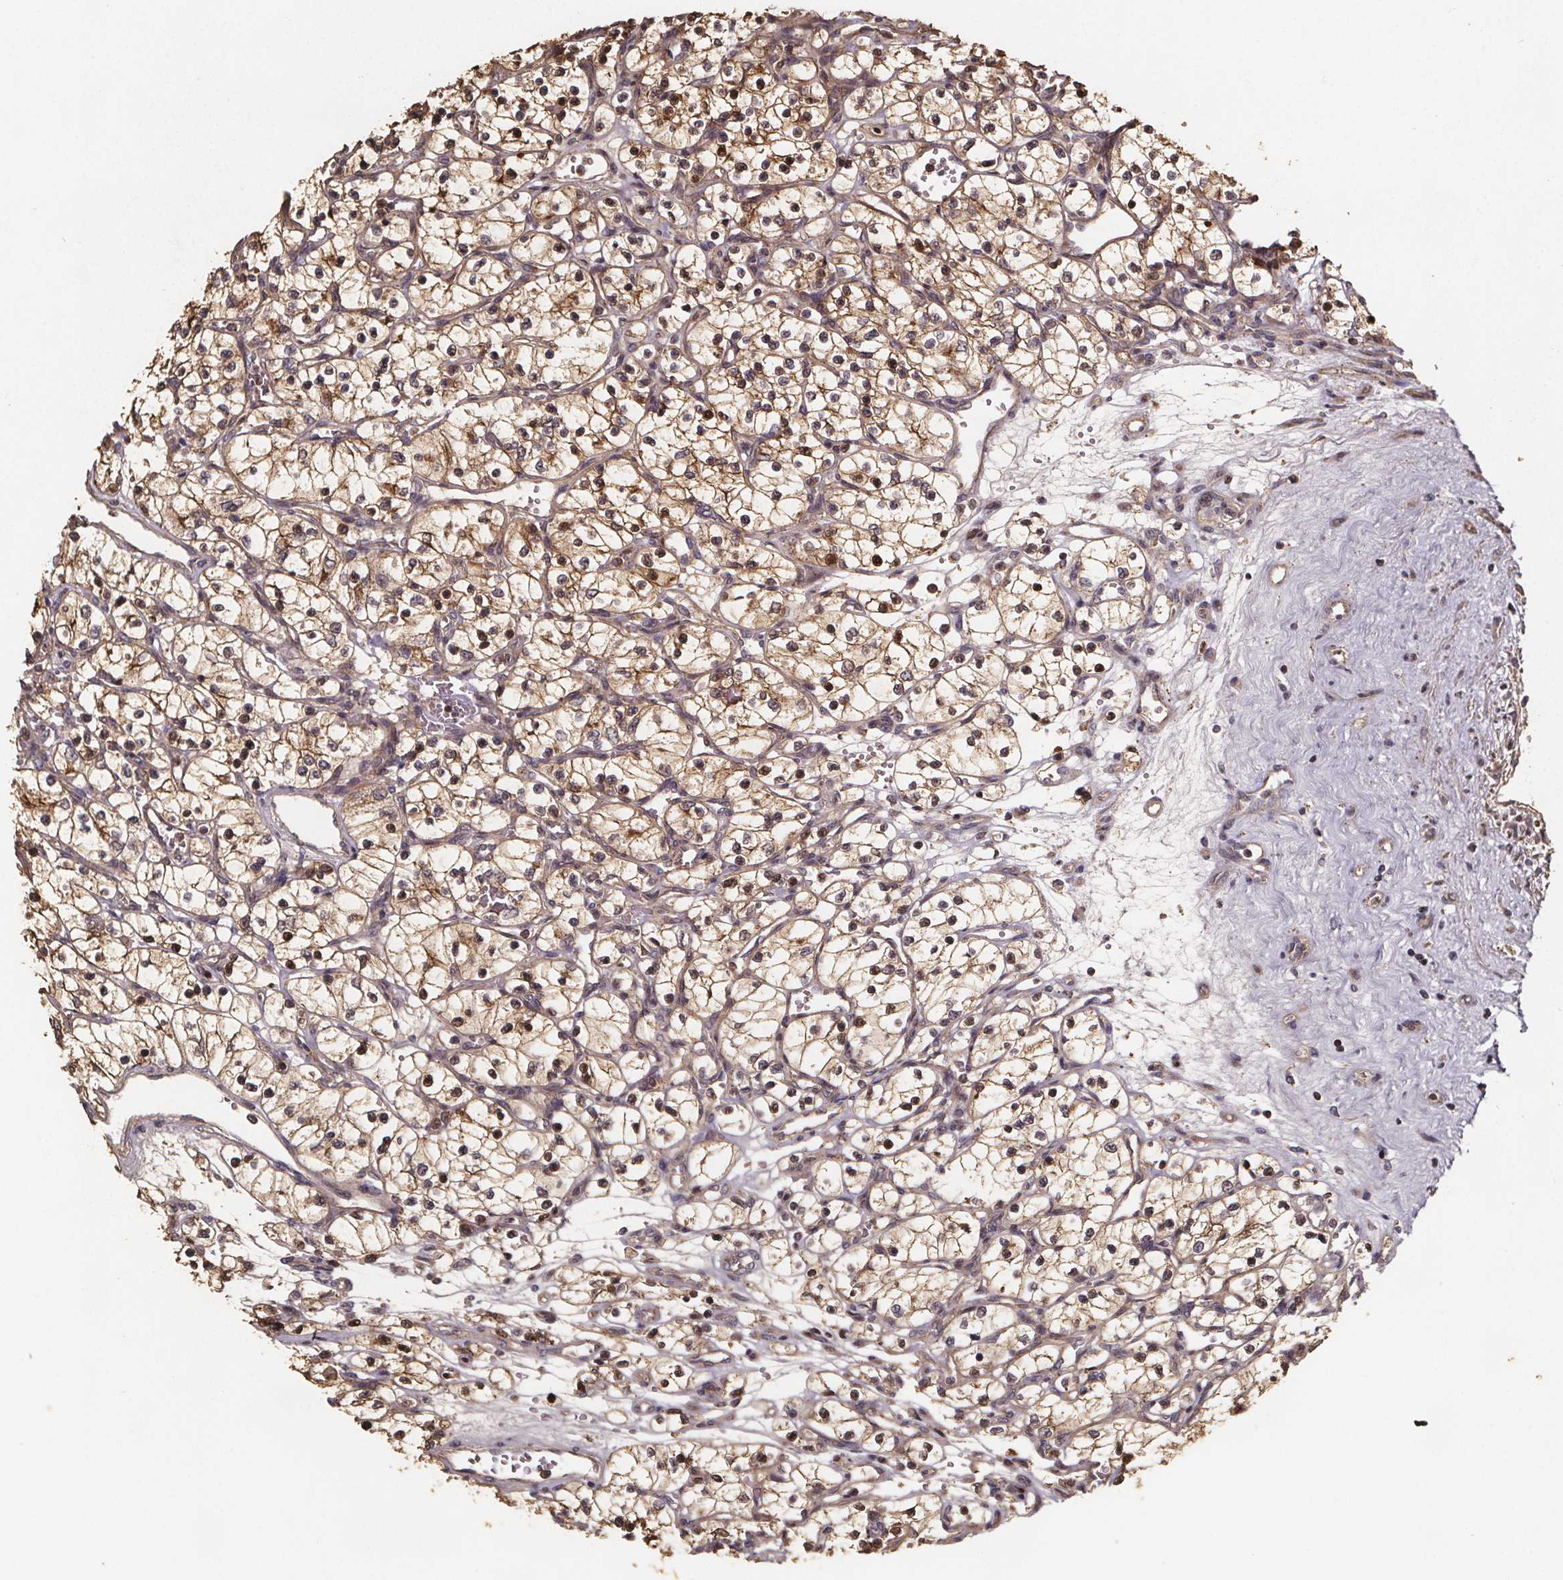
{"staining": {"intensity": "moderate", "quantity": ">75%", "location": "cytoplasmic/membranous"}, "tissue": "renal cancer", "cell_type": "Tumor cells", "image_type": "cancer", "snomed": [{"axis": "morphology", "description": "Adenocarcinoma, NOS"}, {"axis": "topography", "description": "Kidney"}], "caption": "Immunohistochemical staining of renal adenocarcinoma reveals moderate cytoplasmic/membranous protein expression in about >75% of tumor cells. The staining is performed using DAB (3,3'-diaminobenzidine) brown chromogen to label protein expression. The nuclei are counter-stained blue using hematoxylin.", "gene": "ZNF879", "patient": {"sex": "female", "age": 69}}